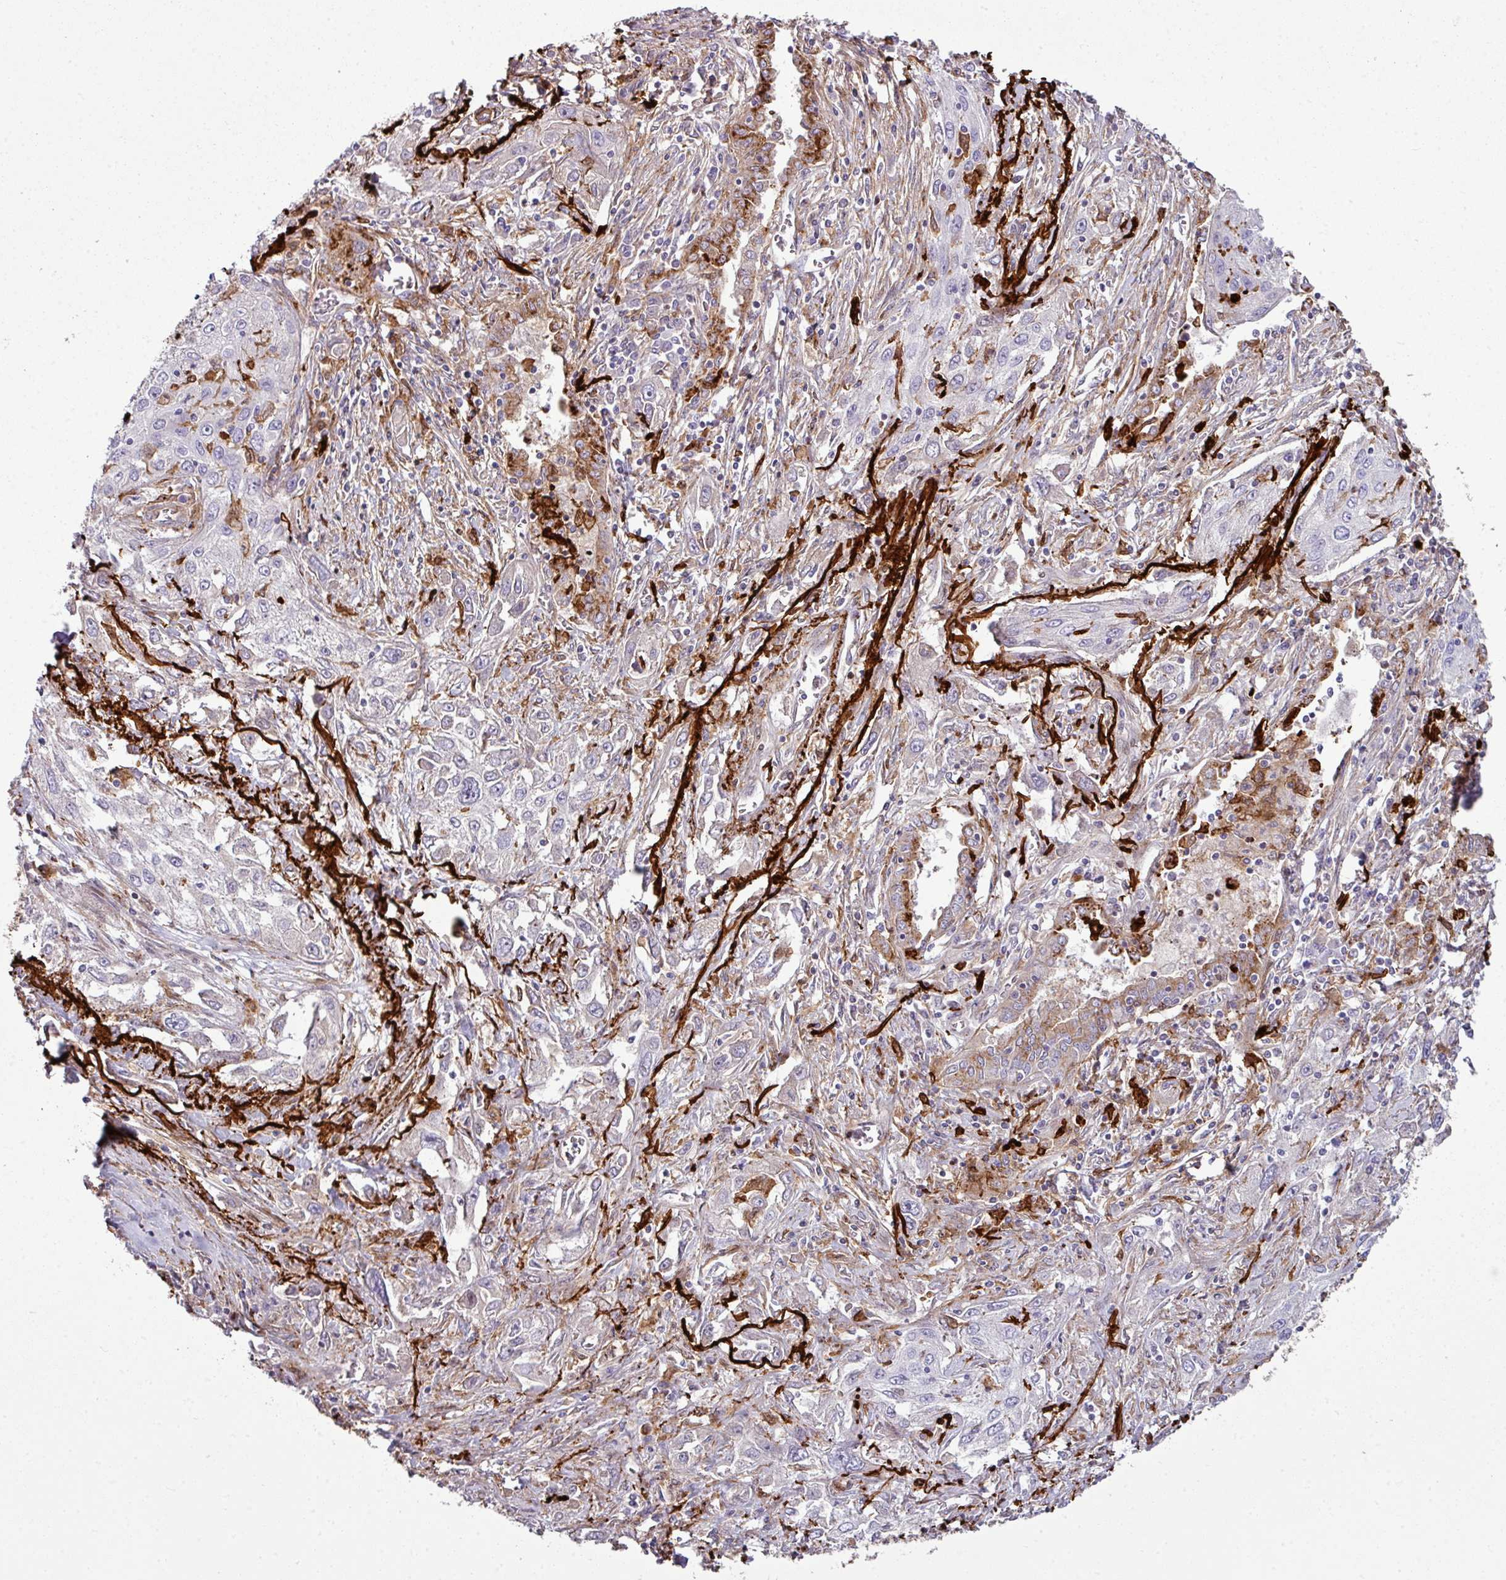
{"staining": {"intensity": "negative", "quantity": "none", "location": "none"}, "tissue": "lung cancer", "cell_type": "Tumor cells", "image_type": "cancer", "snomed": [{"axis": "morphology", "description": "Squamous cell carcinoma, NOS"}, {"axis": "topography", "description": "Lung"}], "caption": "Protein analysis of squamous cell carcinoma (lung) displays no significant staining in tumor cells.", "gene": "COL8A1", "patient": {"sex": "female", "age": 69}}